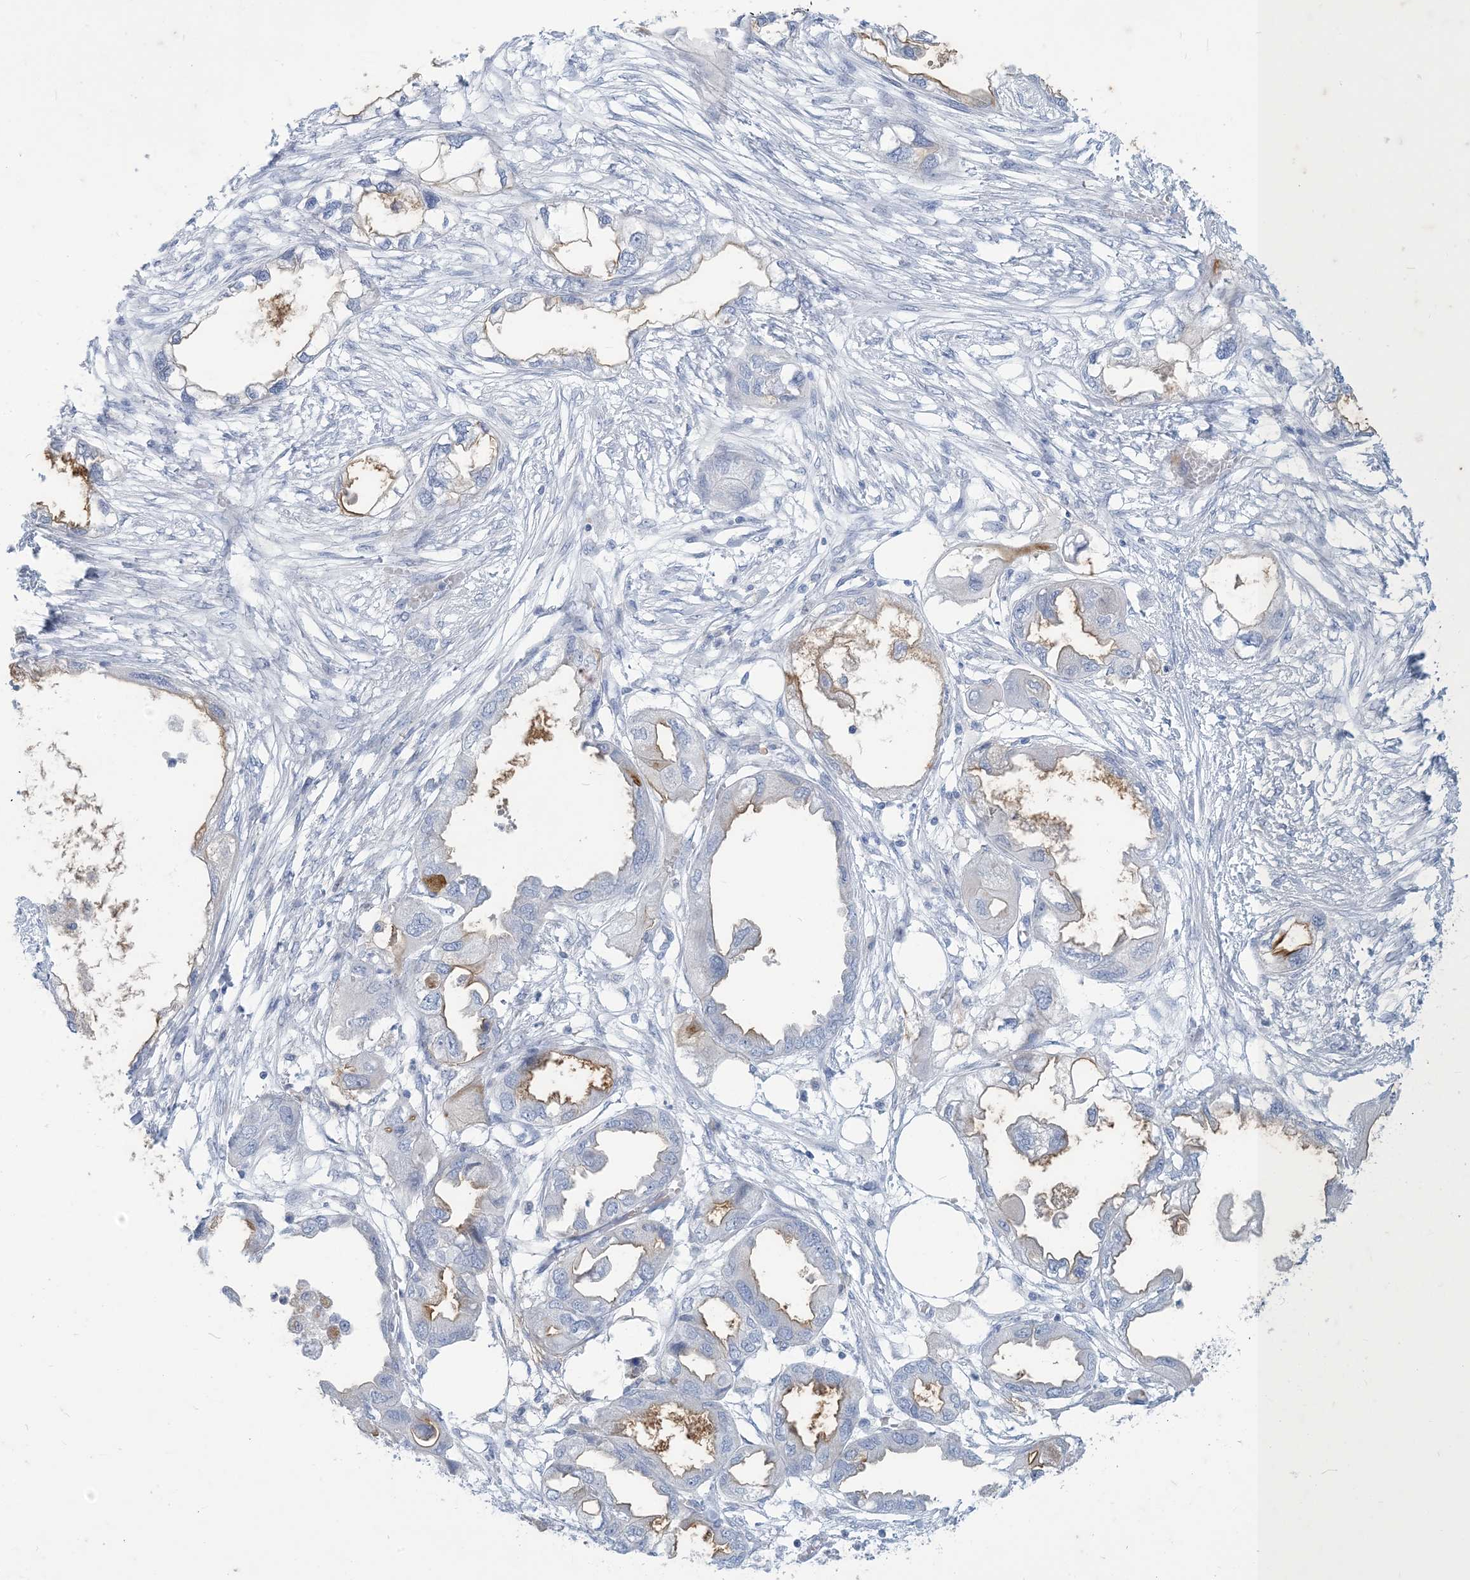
{"staining": {"intensity": "moderate", "quantity": "<25%", "location": "cytoplasmic/membranous"}, "tissue": "endometrial cancer", "cell_type": "Tumor cells", "image_type": "cancer", "snomed": [{"axis": "morphology", "description": "Adenocarcinoma, NOS"}, {"axis": "morphology", "description": "Adenocarcinoma, metastatic, NOS"}, {"axis": "topography", "description": "Adipose tissue"}, {"axis": "topography", "description": "Endometrium"}], "caption": "Protein expression analysis of human endometrial cancer (metastatic adenocarcinoma) reveals moderate cytoplasmic/membranous positivity in approximately <25% of tumor cells. (Brightfield microscopy of DAB IHC at high magnification).", "gene": "MOXD1", "patient": {"sex": "female", "age": 67}}